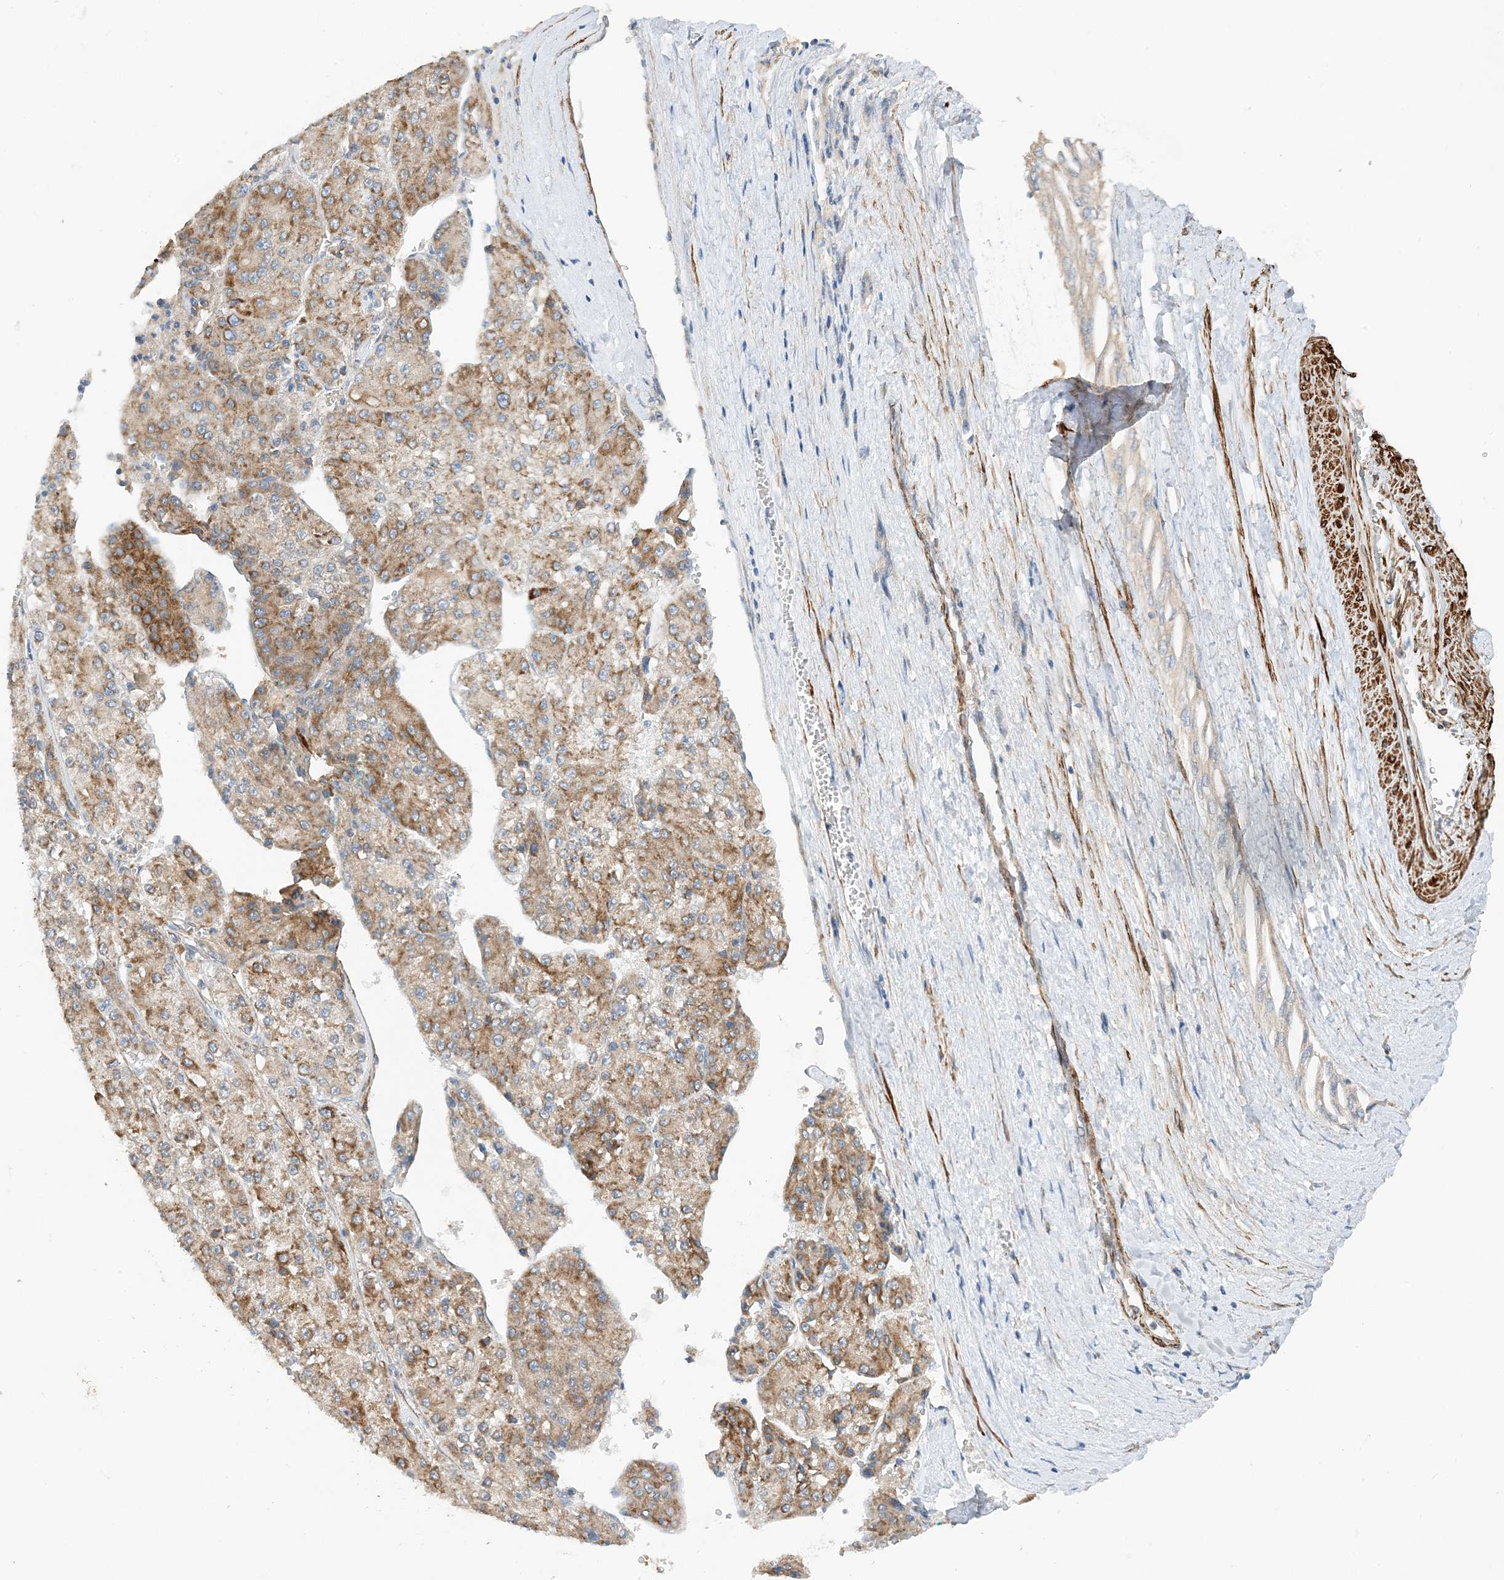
{"staining": {"intensity": "moderate", "quantity": ">75%", "location": "cytoplasmic/membranous"}, "tissue": "liver cancer", "cell_type": "Tumor cells", "image_type": "cancer", "snomed": [{"axis": "morphology", "description": "Carcinoma, Hepatocellular, NOS"}, {"axis": "topography", "description": "Liver"}], "caption": "Liver hepatocellular carcinoma was stained to show a protein in brown. There is medium levels of moderate cytoplasmic/membranous positivity in approximately >75% of tumor cells.", "gene": "KIFBP", "patient": {"sex": "female", "age": 73}}